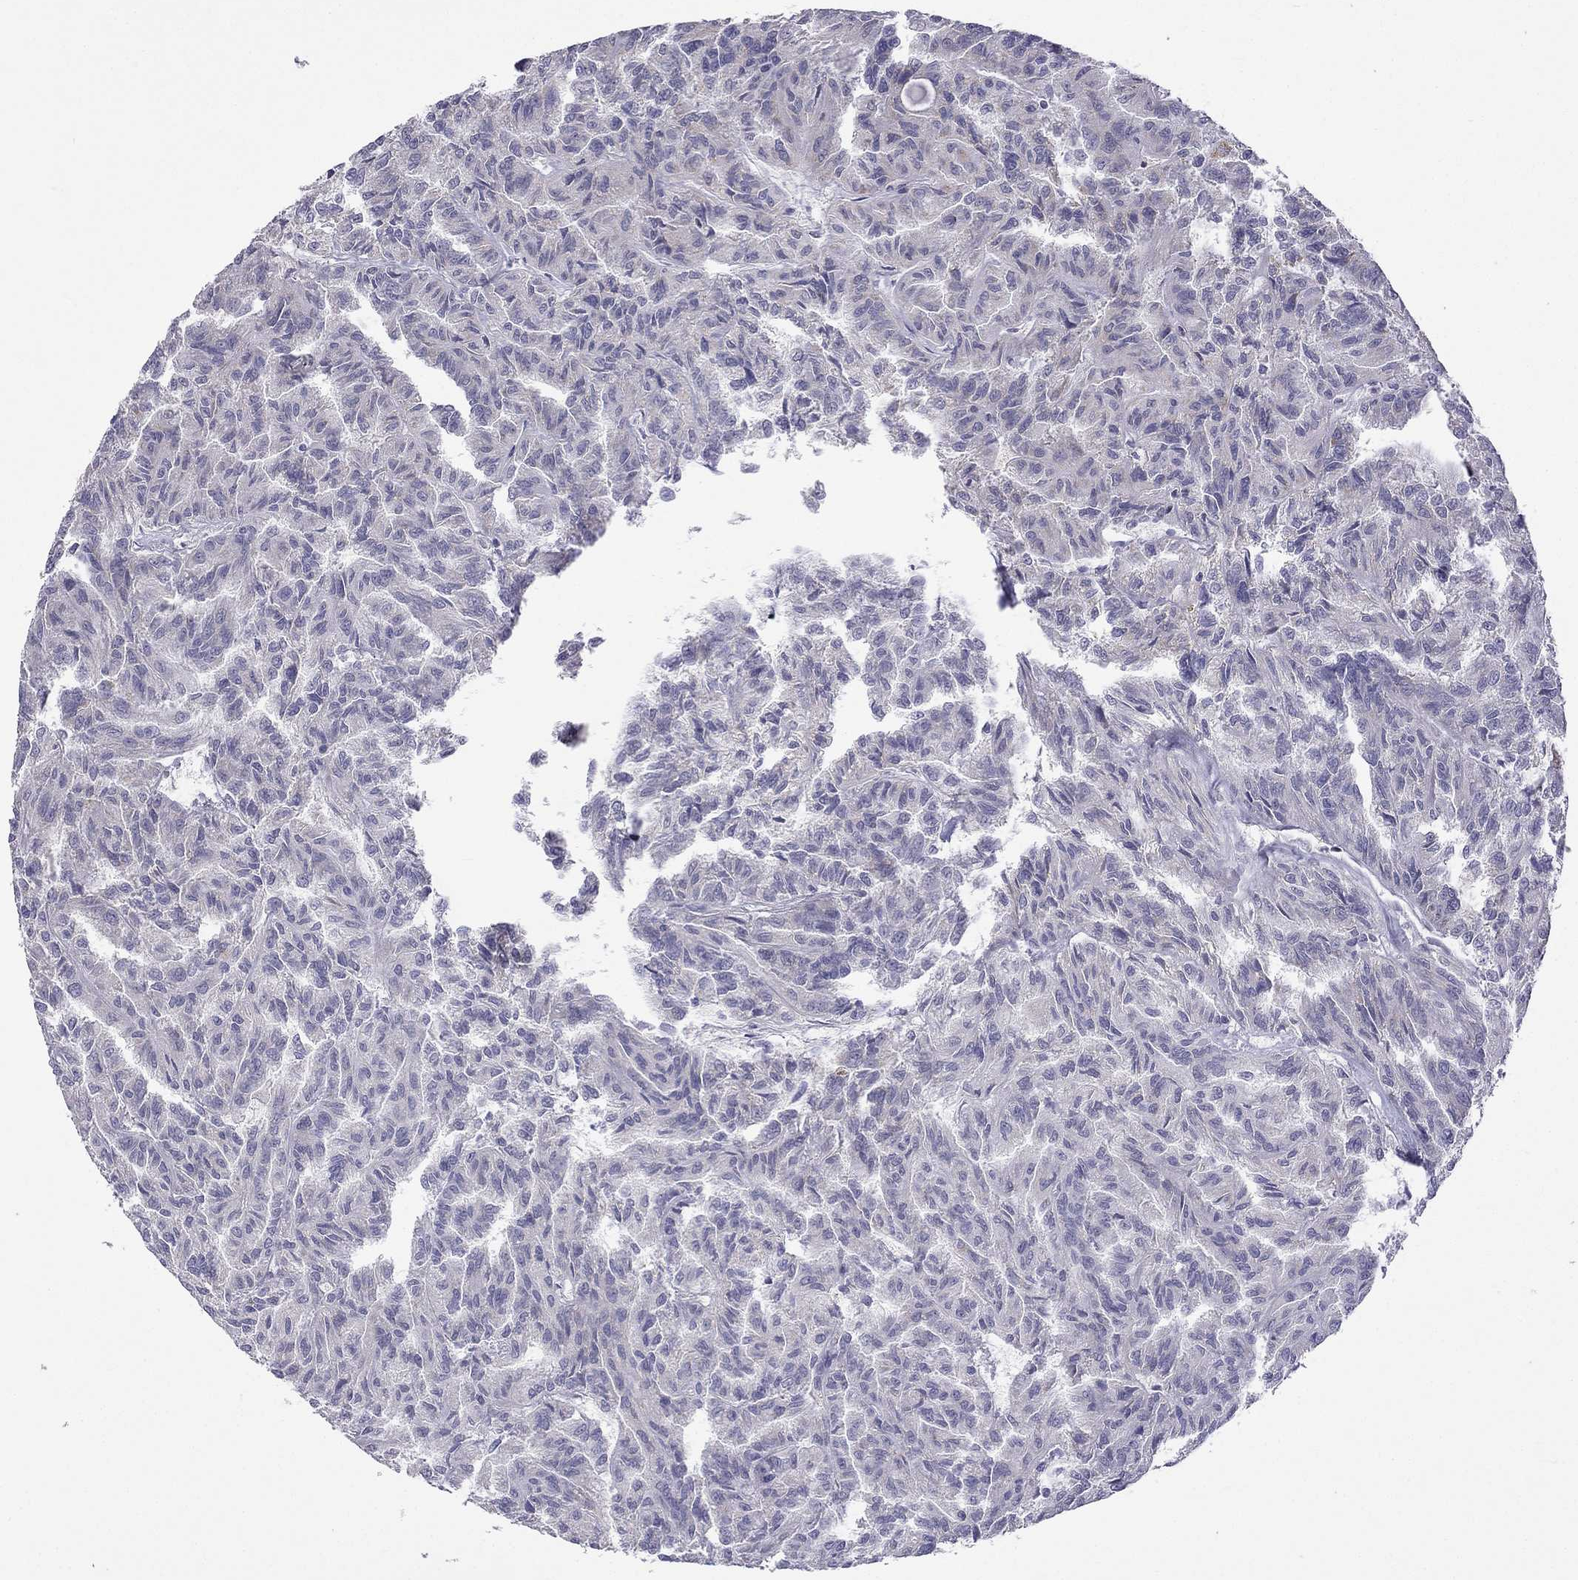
{"staining": {"intensity": "negative", "quantity": "none", "location": "none"}, "tissue": "renal cancer", "cell_type": "Tumor cells", "image_type": "cancer", "snomed": [{"axis": "morphology", "description": "Adenocarcinoma, NOS"}, {"axis": "topography", "description": "Kidney"}], "caption": "DAB (3,3'-diaminobenzidine) immunohistochemical staining of adenocarcinoma (renal) exhibits no significant staining in tumor cells.", "gene": "C5orf49", "patient": {"sex": "male", "age": 79}}